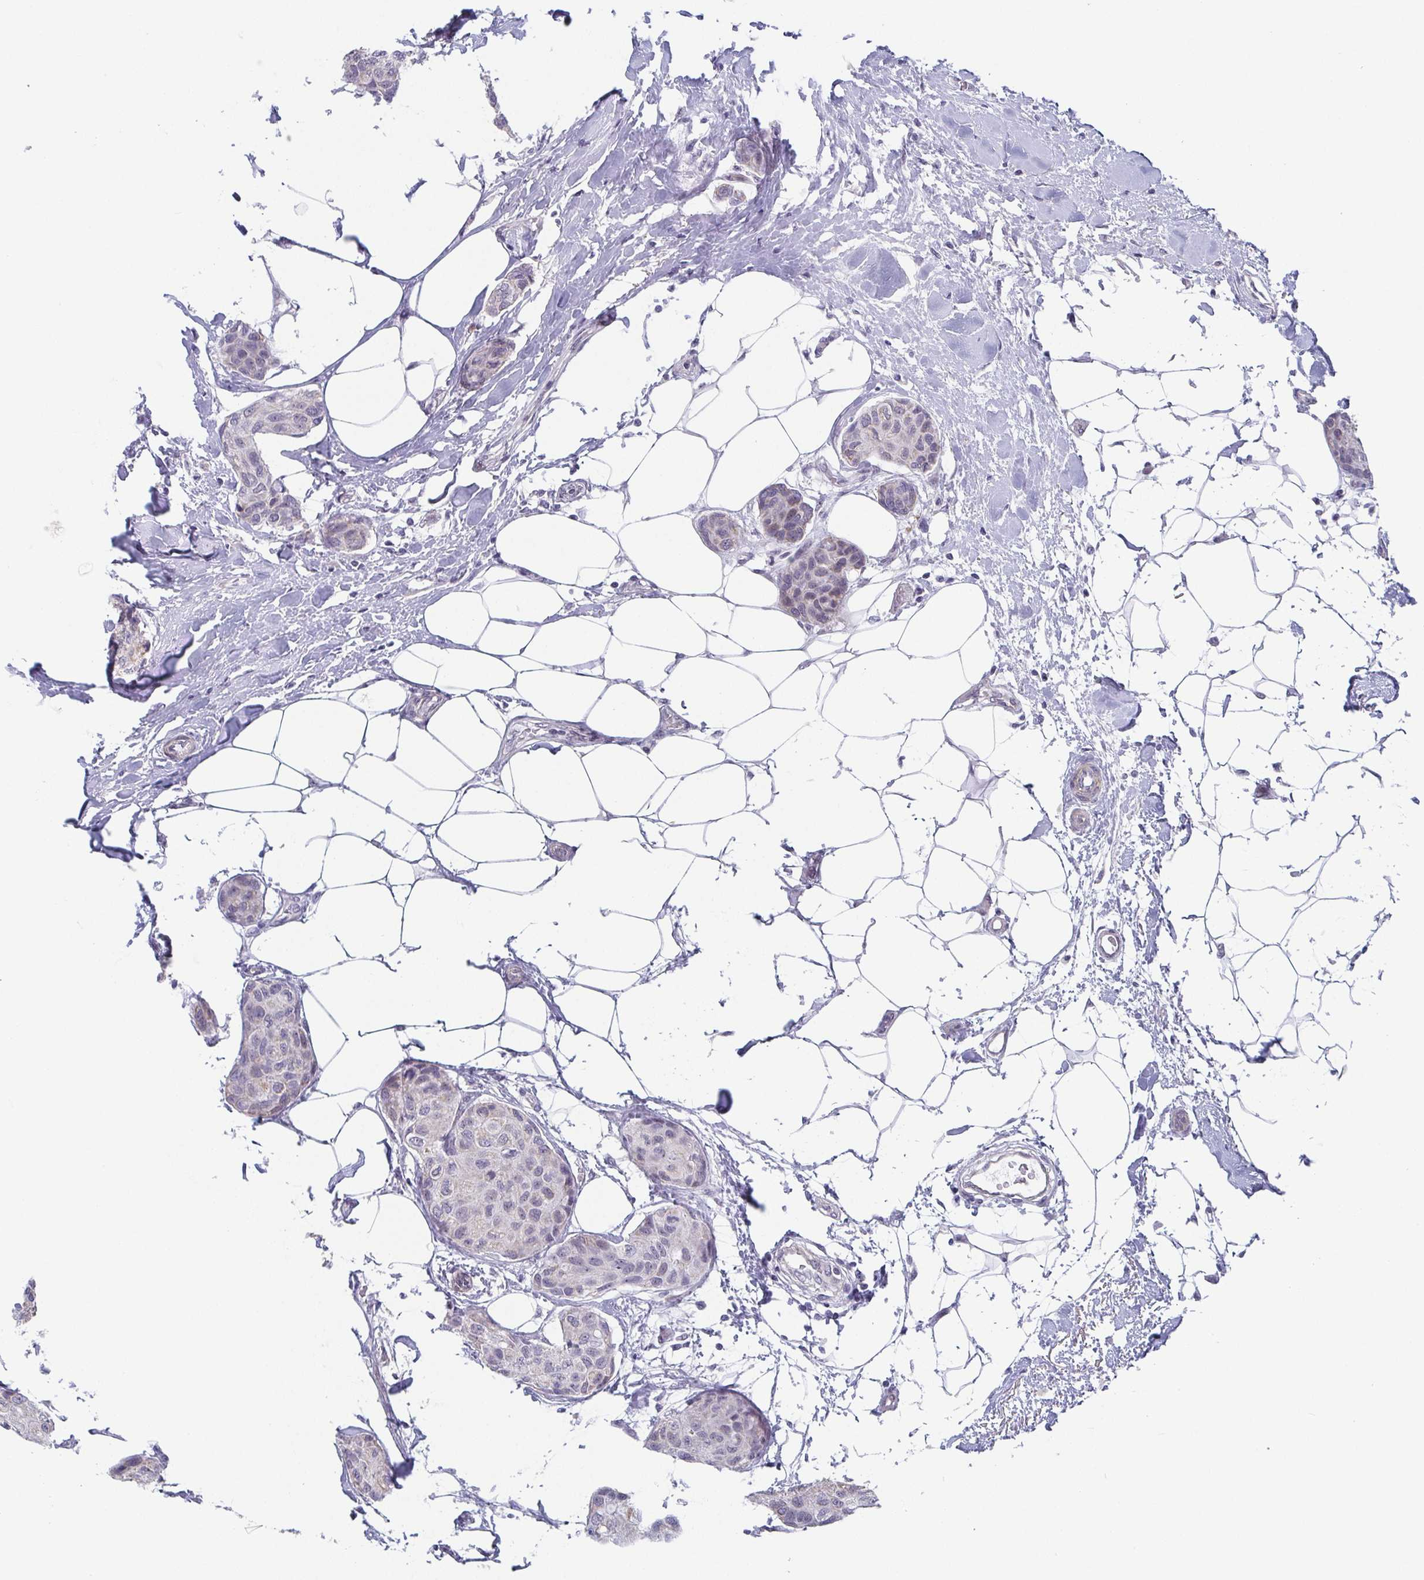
{"staining": {"intensity": "negative", "quantity": "none", "location": "none"}, "tissue": "breast cancer", "cell_type": "Tumor cells", "image_type": "cancer", "snomed": [{"axis": "morphology", "description": "Duct carcinoma"}, {"axis": "topography", "description": "Breast"}], "caption": "A photomicrograph of human breast infiltrating ductal carcinoma is negative for staining in tumor cells.", "gene": "EXOSC7", "patient": {"sex": "female", "age": 80}}